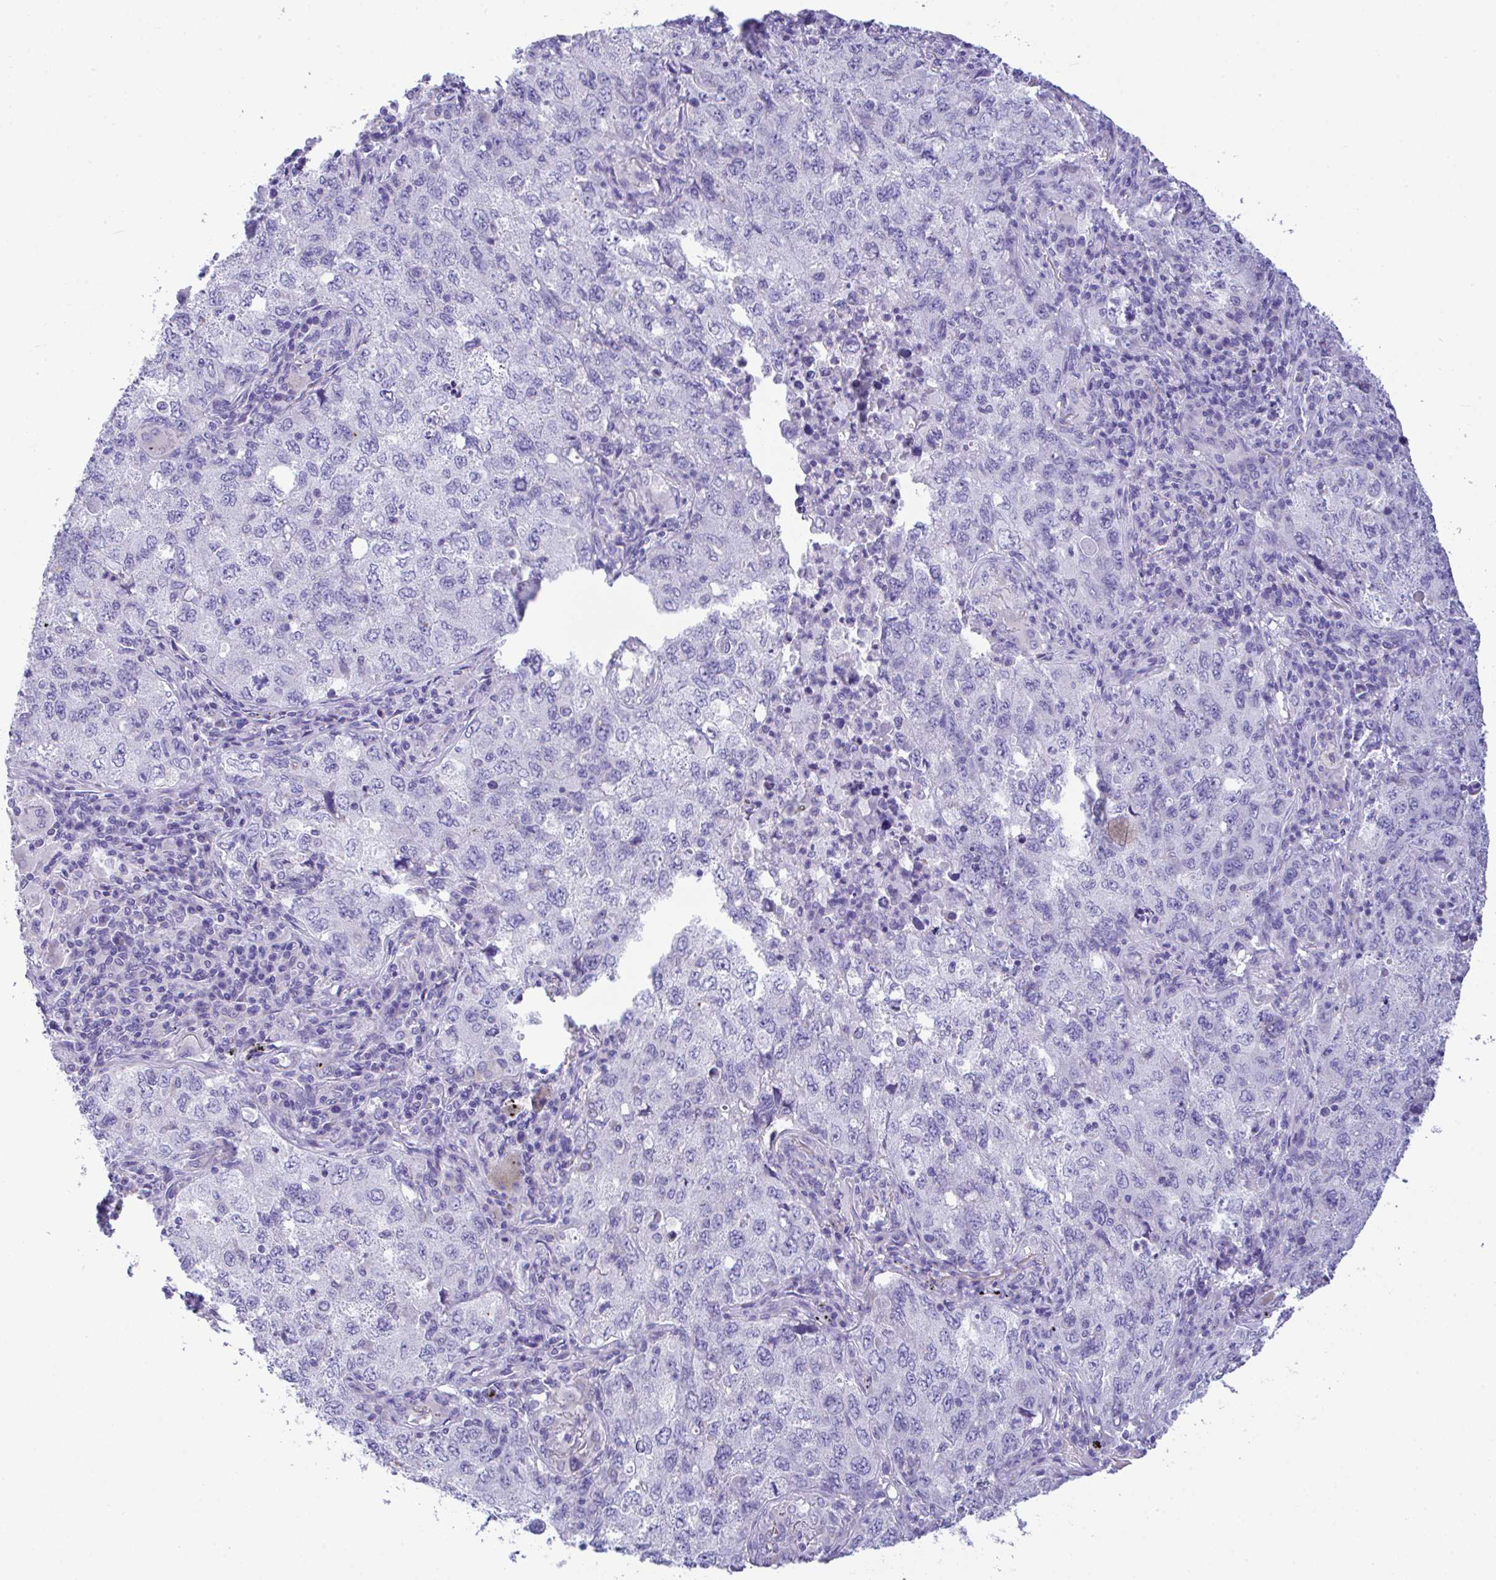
{"staining": {"intensity": "negative", "quantity": "none", "location": "none"}, "tissue": "lung cancer", "cell_type": "Tumor cells", "image_type": "cancer", "snomed": [{"axis": "morphology", "description": "Adenocarcinoma, NOS"}, {"axis": "topography", "description": "Lung"}], "caption": "This is an IHC histopathology image of adenocarcinoma (lung). There is no positivity in tumor cells.", "gene": "NLRP8", "patient": {"sex": "female", "age": 57}}